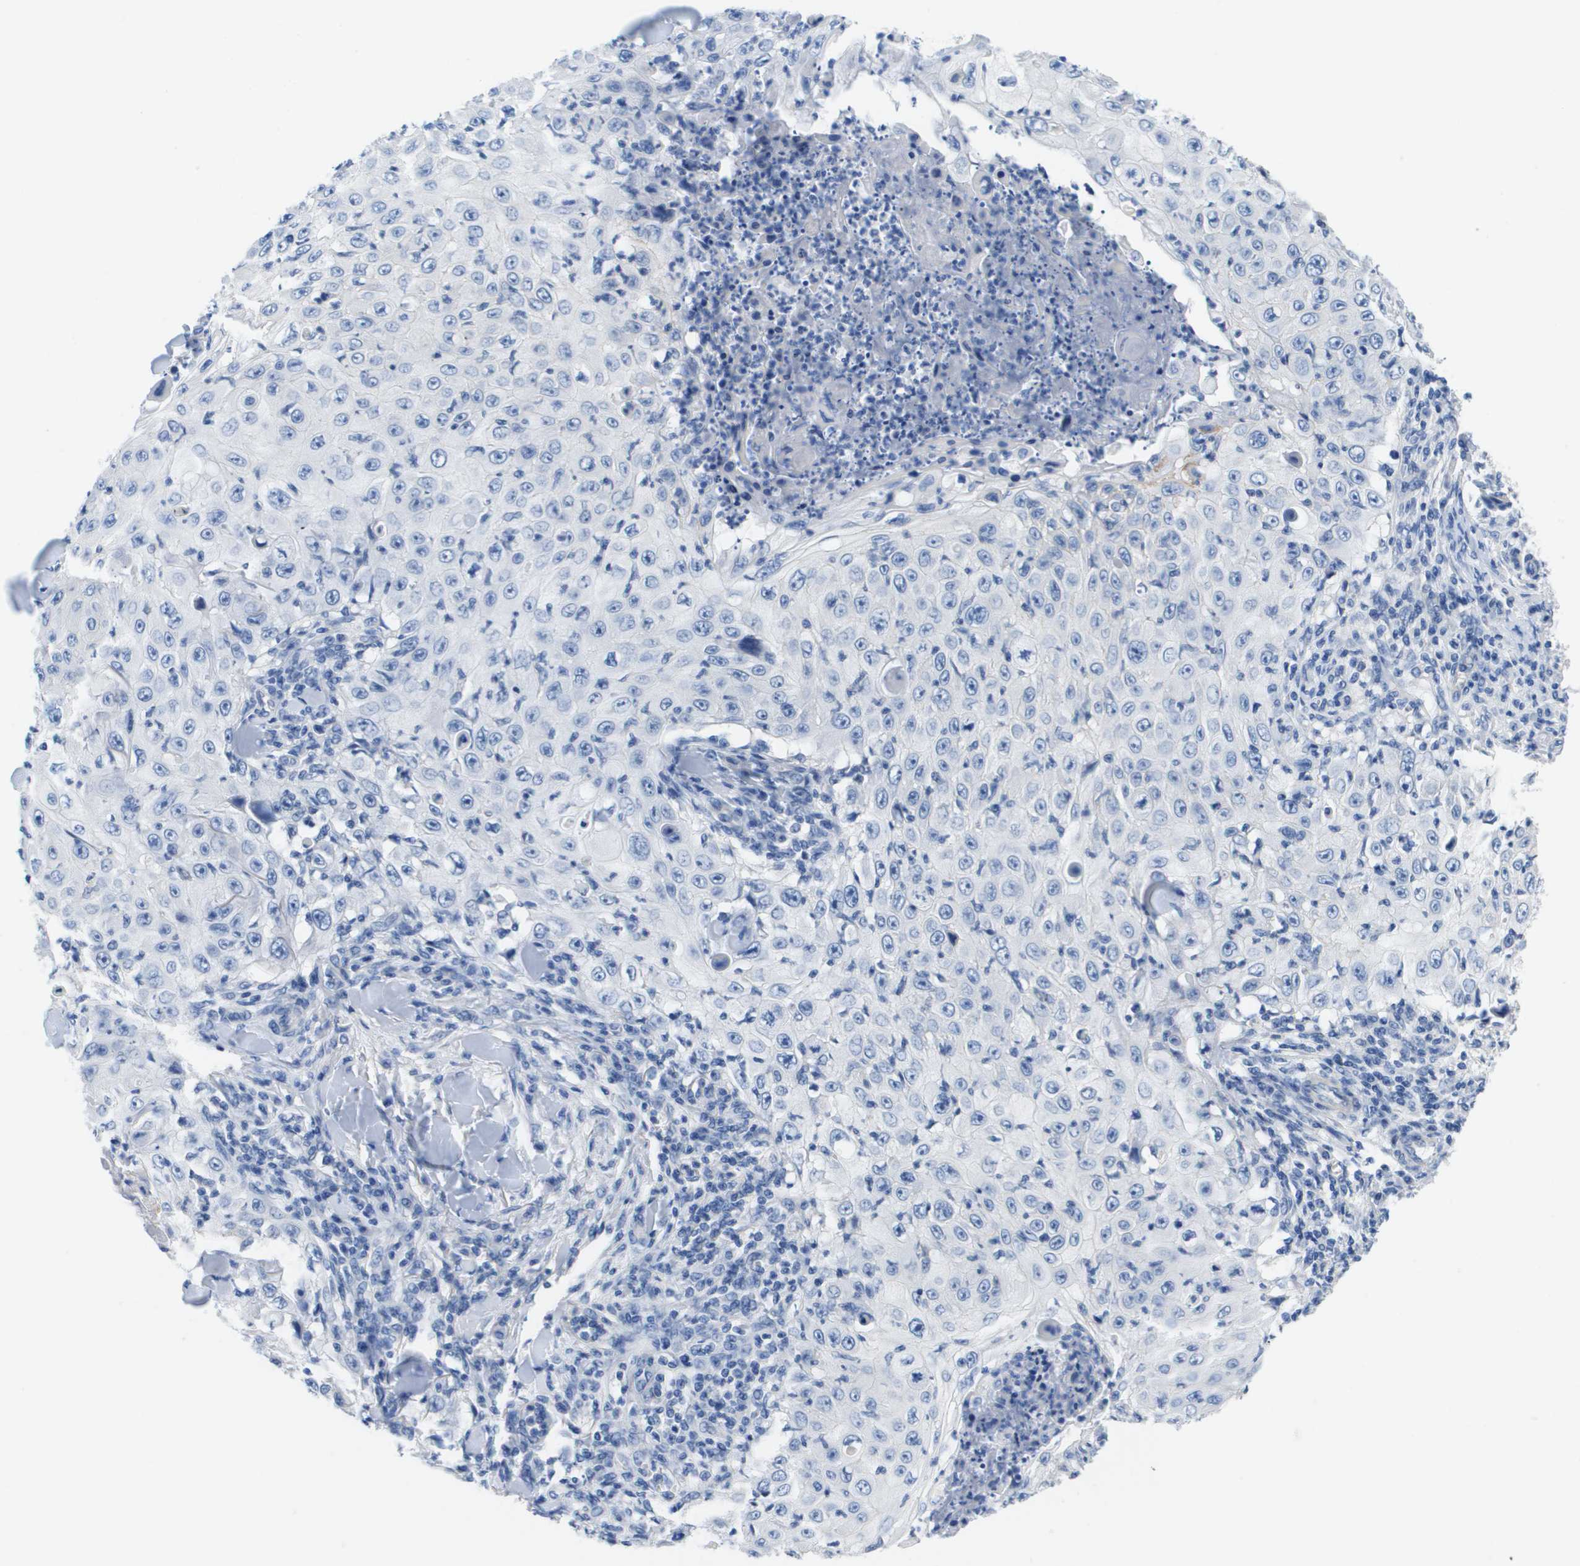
{"staining": {"intensity": "negative", "quantity": "none", "location": "none"}, "tissue": "skin cancer", "cell_type": "Tumor cells", "image_type": "cancer", "snomed": [{"axis": "morphology", "description": "Squamous cell carcinoma, NOS"}, {"axis": "topography", "description": "Skin"}], "caption": "An IHC histopathology image of skin cancer (squamous cell carcinoma) is shown. There is no staining in tumor cells of skin cancer (squamous cell carcinoma).", "gene": "APOA1", "patient": {"sex": "male", "age": 86}}